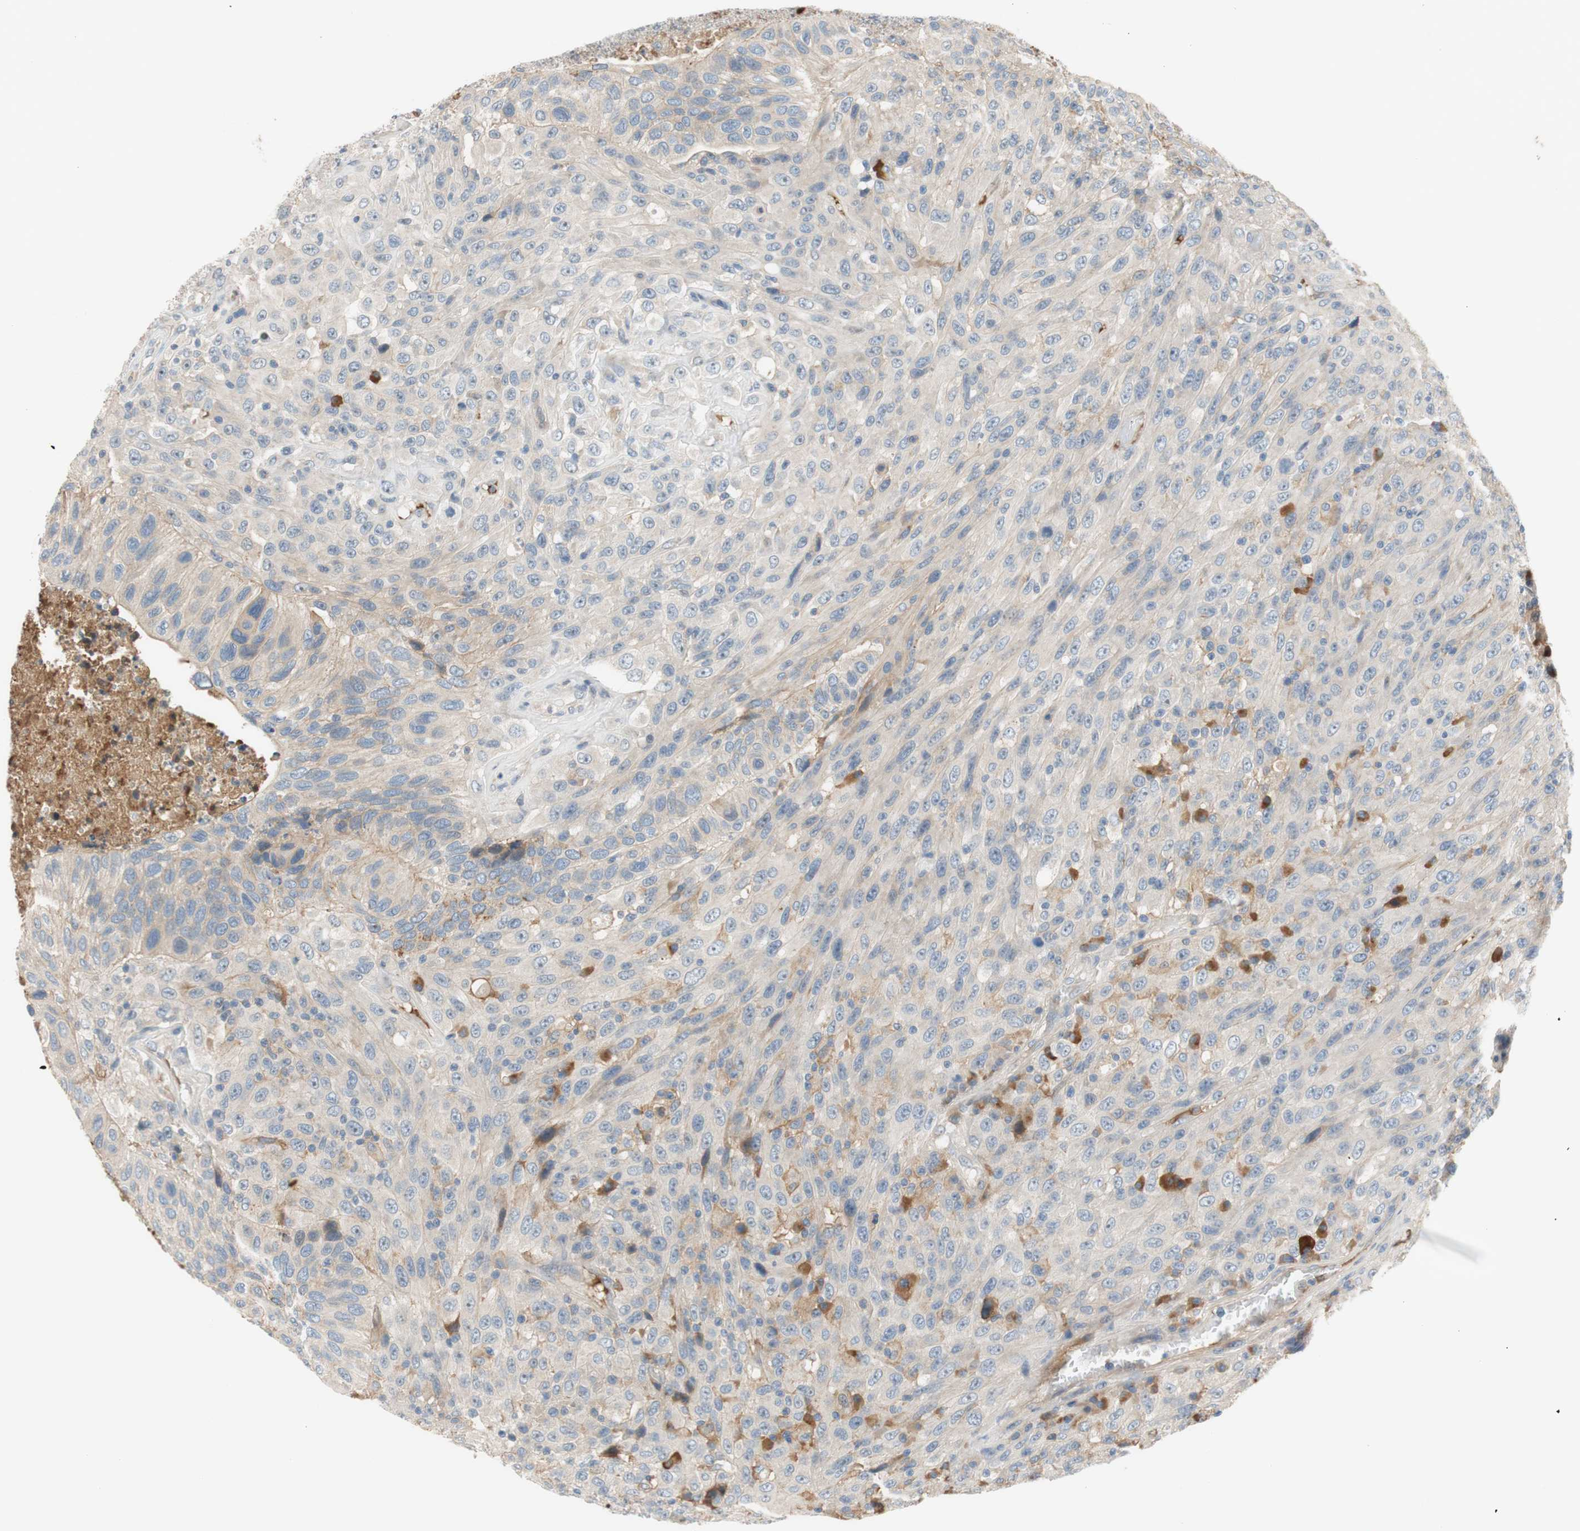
{"staining": {"intensity": "moderate", "quantity": "<25%", "location": "cytoplasmic/membranous"}, "tissue": "urothelial cancer", "cell_type": "Tumor cells", "image_type": "cancer", "snomed": [{"axis": "morphology", "description": "Urothelial carcinoma, High grade"}, {"axis": "topography", "description": "Urinary bladder"}], "caption": "A high-resolution image shows IHC staining of high-grade urothelial carcinoma, which shows moderate cytoplasmic/membranous positivity in about <25% of tumor cells.", "gene": "C4A", "patient": {"sex": "male", "age": 66}}